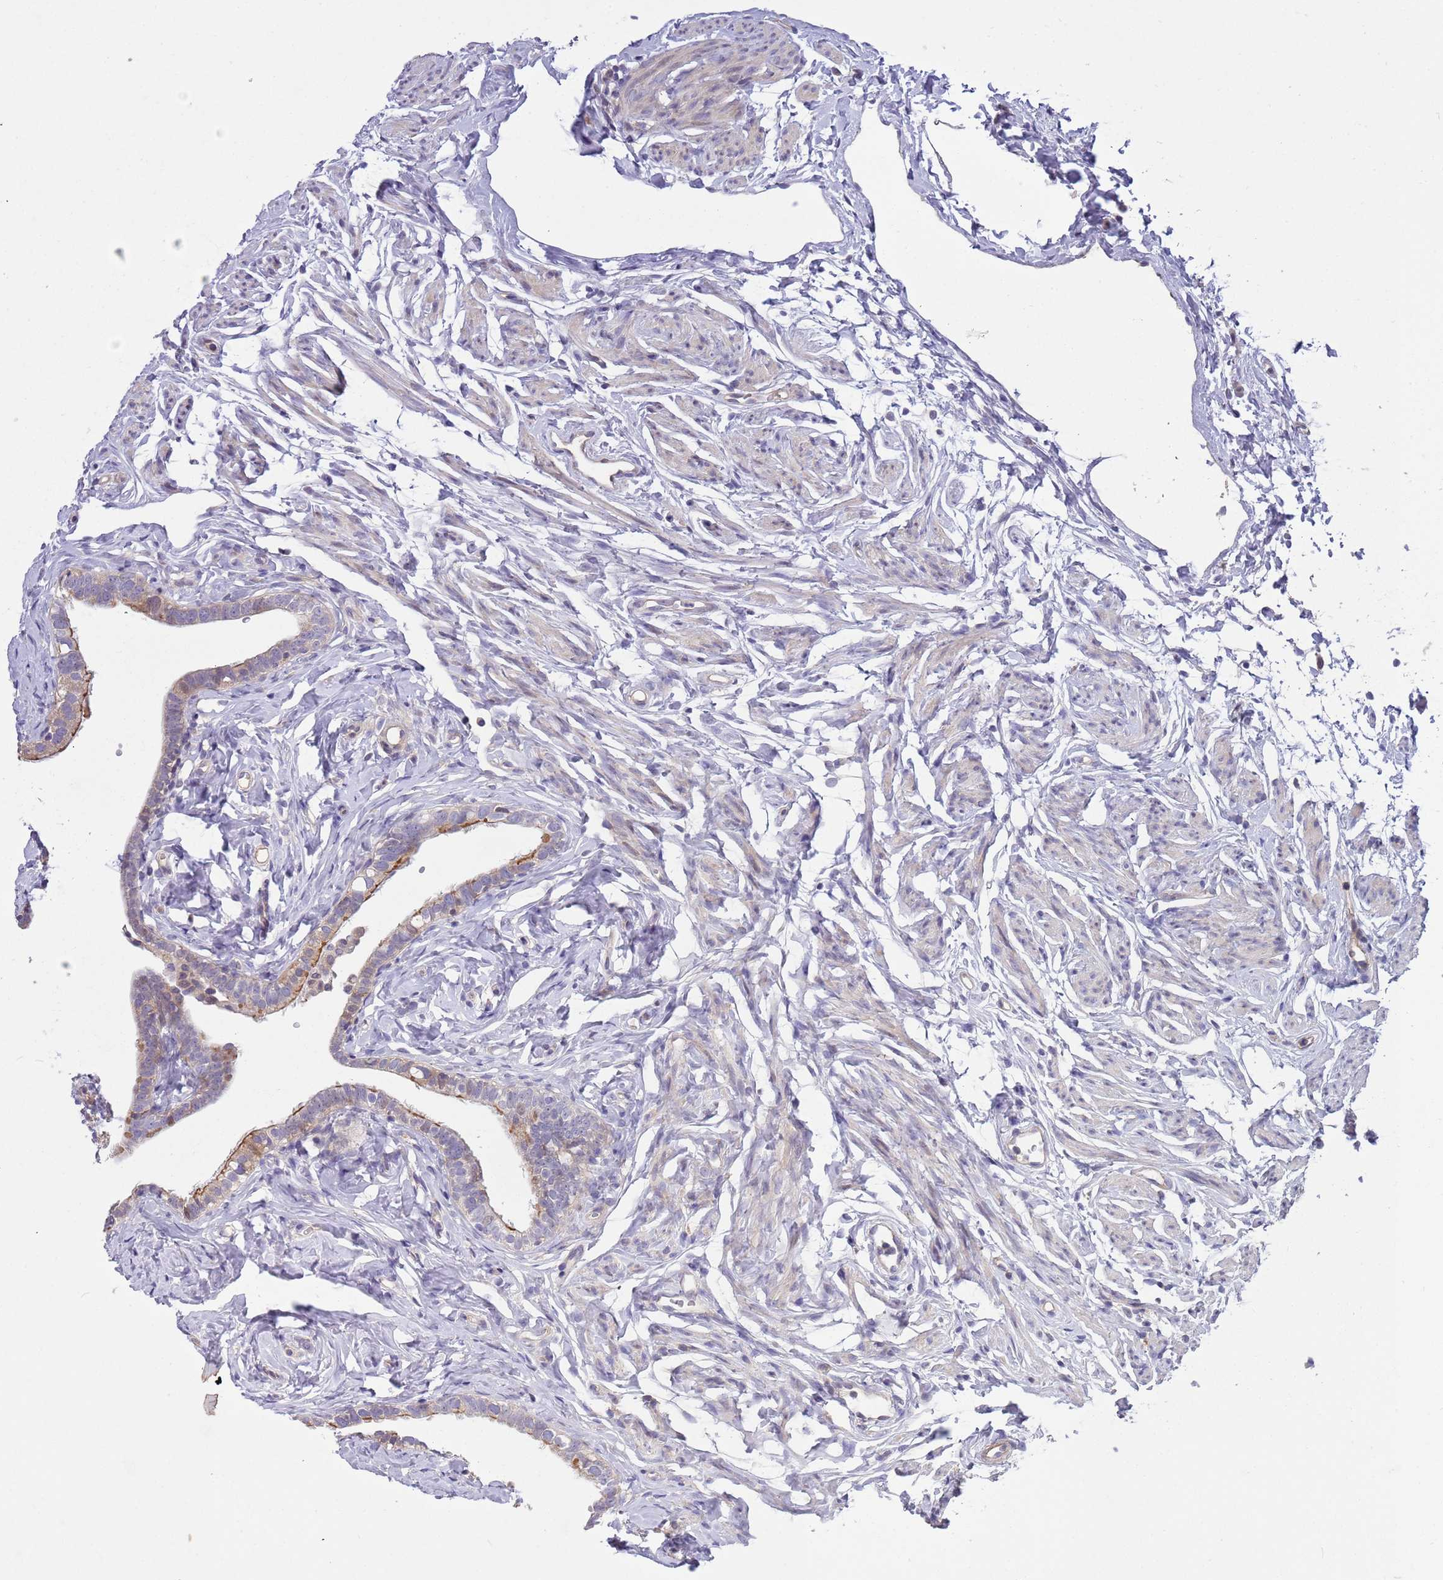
{"staining": {"intensity": "moderate", "quantity": "<25%", "location": "cytoplasmic/membranous"}, "tissue": "fallopian tube", "cell_type": "Glandular cells", "image_type": "normal", "snomed": [{"axis": "morphology", "description": "Normal tissue, NOS"}, {"axis": "topography", "description": "Fallopian tube"}], "caption": "The photomicrograph displays a brown stain indicating the presence of a protein in the cytoplasmic/membranous of glandular cells in fallopian tube. (DAB IHC with brightfield microscopy, high magnification).", "gene": "CABYR", "patient": {"sex": "female", "age": 66}}